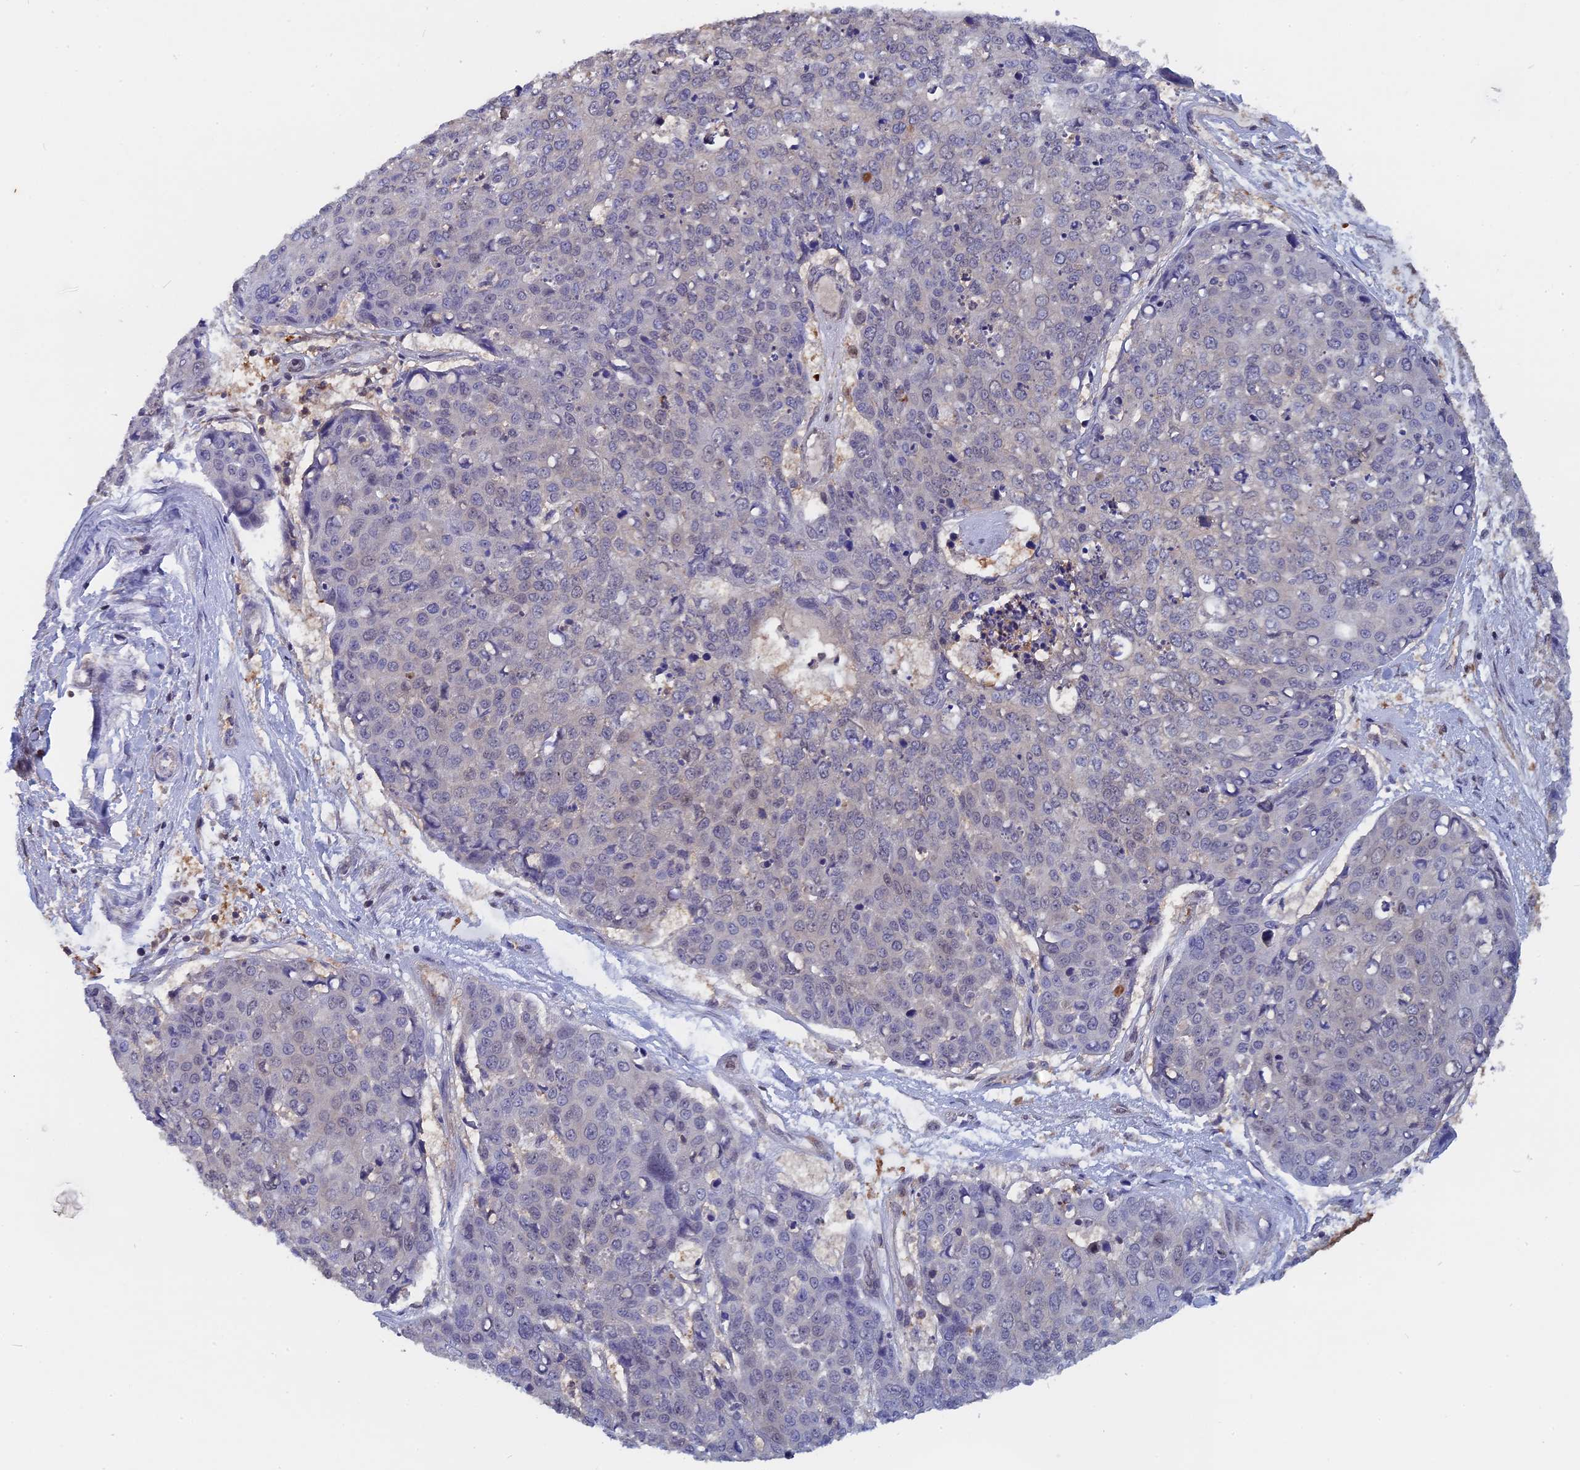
{"staining": {"intensity": "negative", "quantity": "none", "location": "none"}, "tissue": "skin cancer", "cell_type": "Tumor cells", "image_type": "cancer", "snomed": [{"axis": "morphology", "description": "Squamous cell carcinoma, NOS"}, {"axis": "topography", "description": "Skin"}], "caption": "Immunohistochemical staining of human skin cancer (squamous cell carcinoma) shows no significant positivity in tumor cells.", "gene": "BLVRA", "patient": {"sex": "female", "age": 44}}